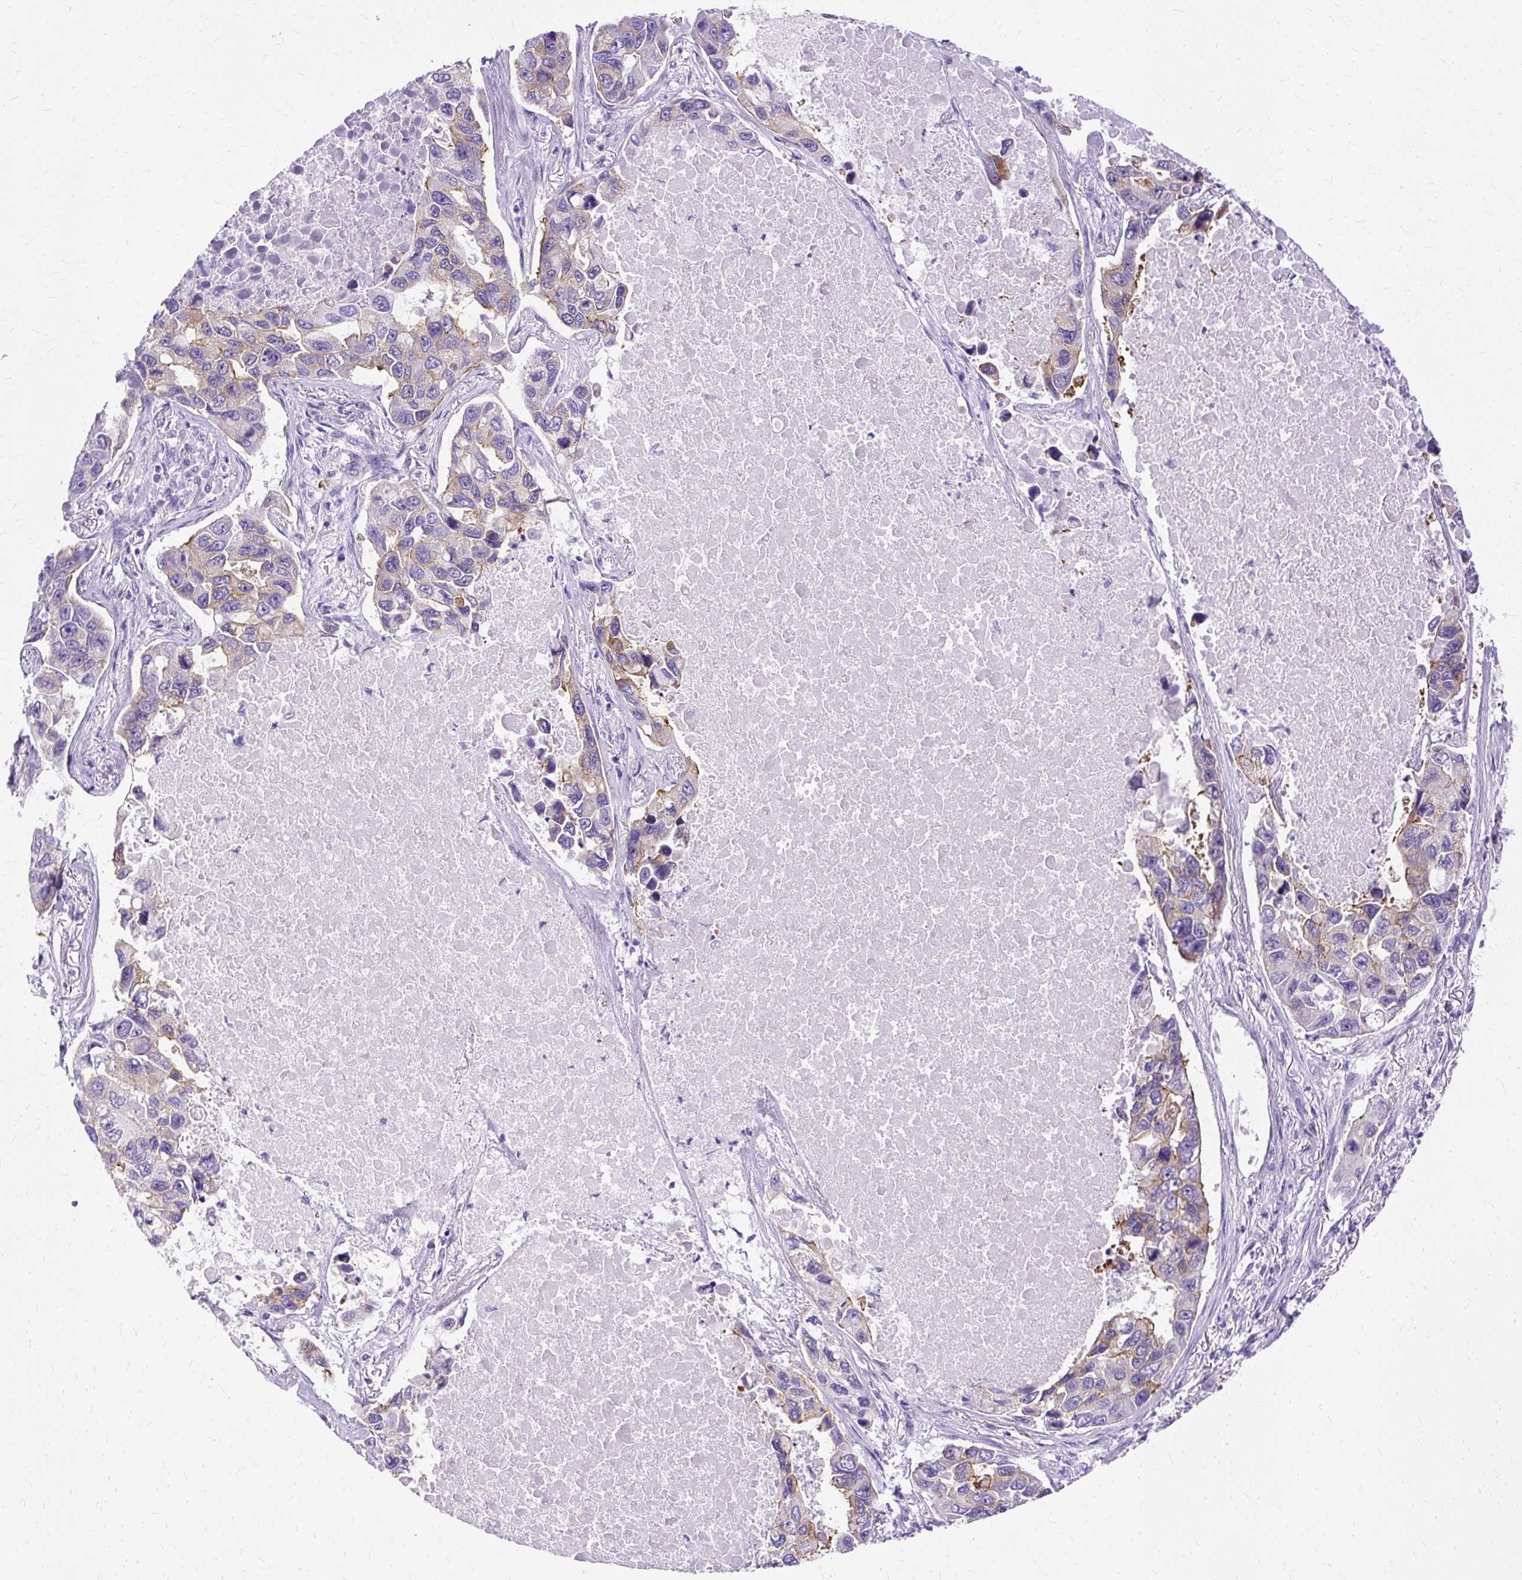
{"staining": {"intensity": "weak", "quantity": "25%-75%", "location": "cytoplasmic/membranous"}, "tissue": "lung cancer", "cell_type": "Tumor cells", "image_type": "cancer", "snomed": [{"axis": "morphology", "description": "Adenocarcinoma, NOS"}, {"axis": "topography", "description": "Lung"}], "caption": "Immunohistochemical staining of lung cancer demonstrates weak cytoplasmic/membranous protein positivity in approximately 25%-75% of tumor cells.", "gene": "MYO6", "patient": {"sex": "male", "age": 64}}